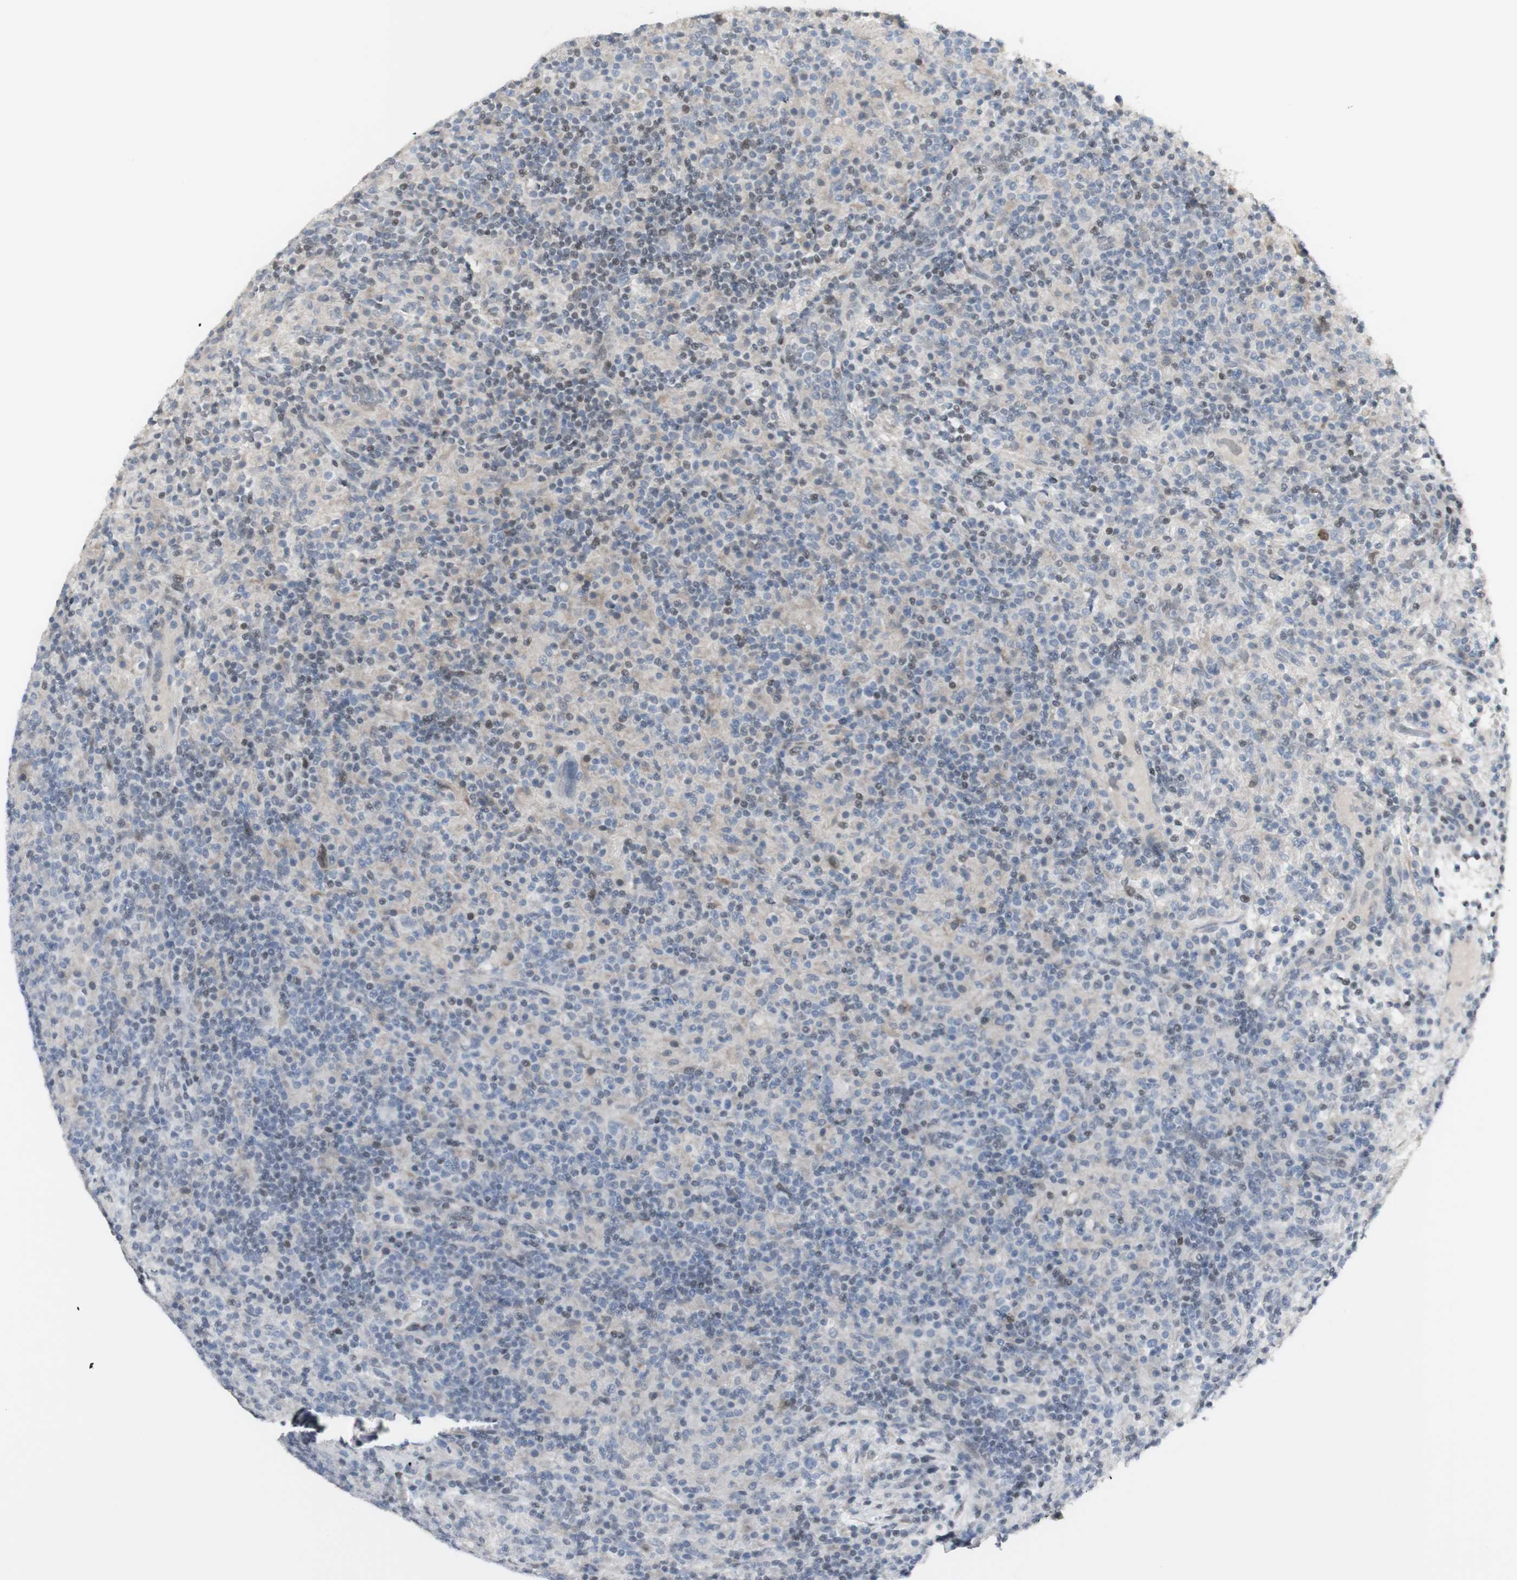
{"staining": {"intensity": "negative", "quantity": "none", "location": "none"}, "tissue": "lymphoma", "cell_type": "Tumor cells", "image_type": "cancer", "snomed": [{"axis": "morphology", "description": "Hodgkin's disease, NOS"}, {"axis": "topography", "description": "Lymph node"}], "caption": "Hodgkin's disease stained for a protein using immunohistochemistry (IHC) reveals no staining tumor cells.", "gene": "C1orf116", "patient": {"sex": "male", "age": 70}}